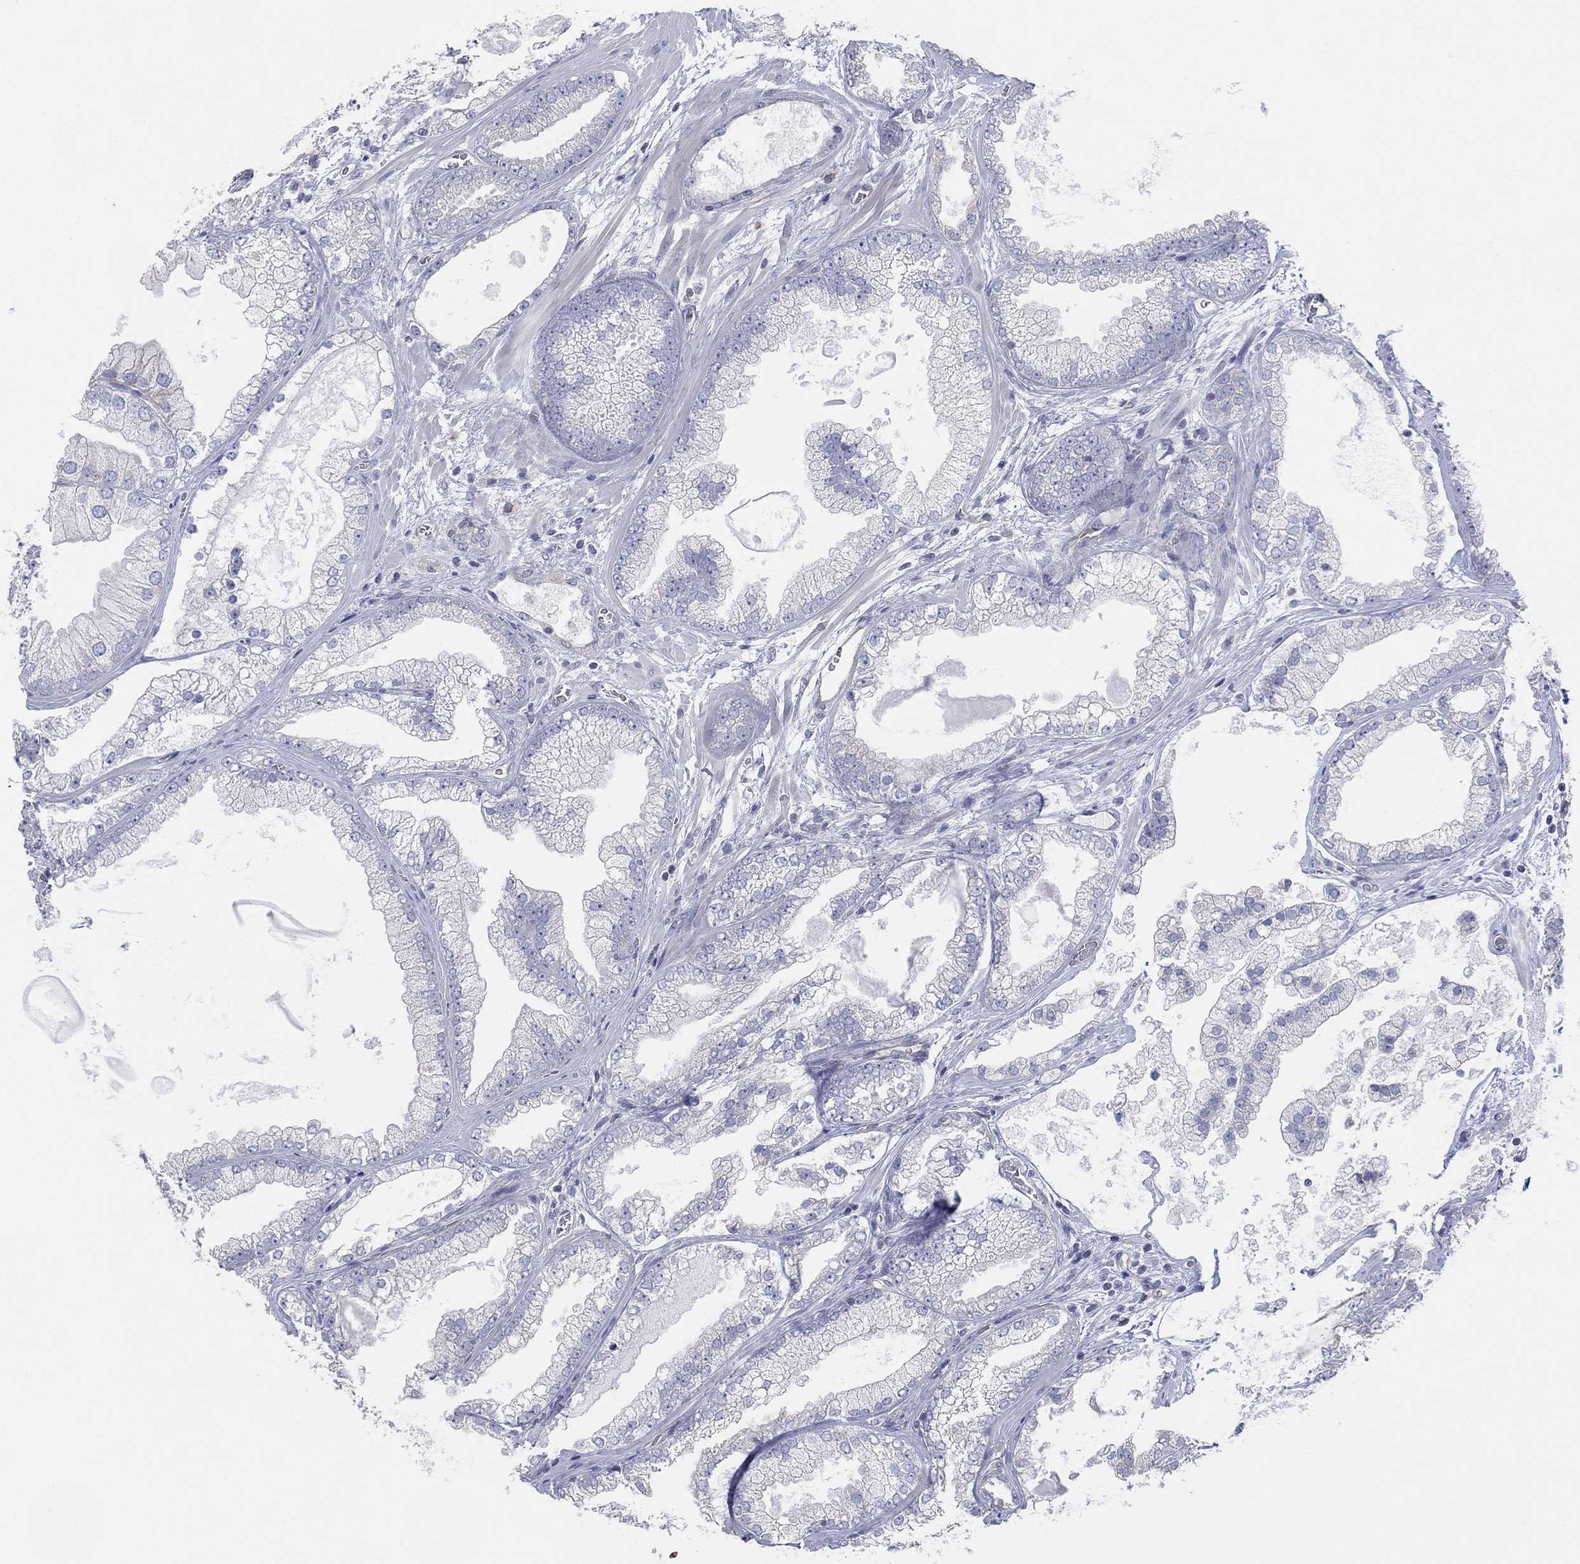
{"staining": {"intensity": "negative", "quantity": "none", "location": "none"}, "tissue": "prostate cancer", "cell_type": "Tumor cells", "image_type": "cancer", "snomed": [{"axis": "morphology", "description": "Adenocarcinoma, Low grade"}, {"axis": "topography", "description": "Prostate"}], "caption": "The IHC micrograph has no significant staining in tumor cells of prostate cancer (low-grade adenocarcinoma) tissue.", "gene": "CFTR", "patient": {"sex": "male", "age": 57}}